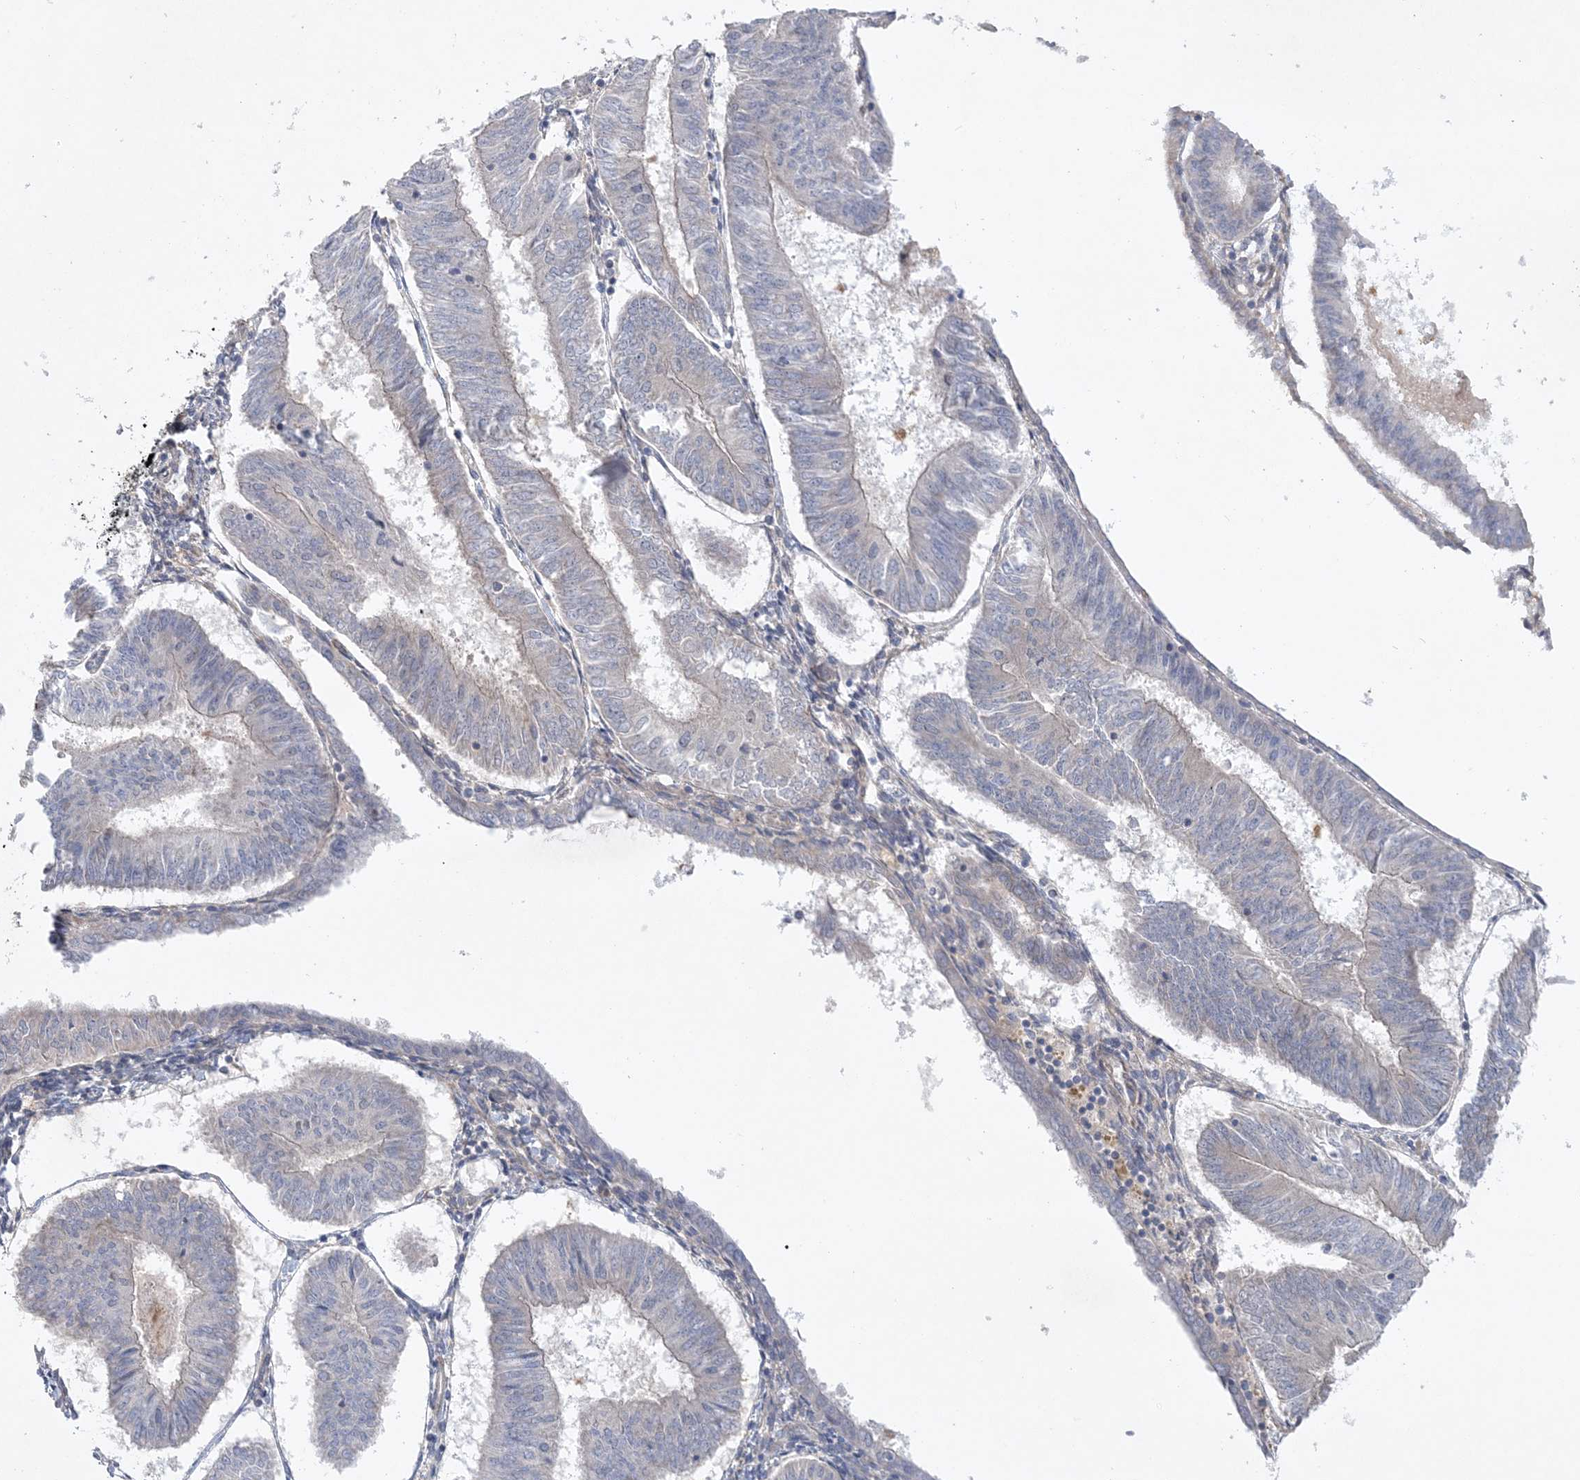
{"staining": {"intensity": "negative", "quantity": "none", "location": "none"}, "tissue": "endometrial cancer", "cell_type": "Tumor cells", "image_type": "cancer", "snomed": [{"axis": "morphology", "description": "Adenocarcinoma, NOS"}, {"axis": "topography", "description": "Endometrium"}], "caption": "Histopathology image shows no significant protein expression in tumor cells of adenocarcinoma (endometrial).", "gene": "MAP4K5", "patient": {"sex": "female", "age": 58}}